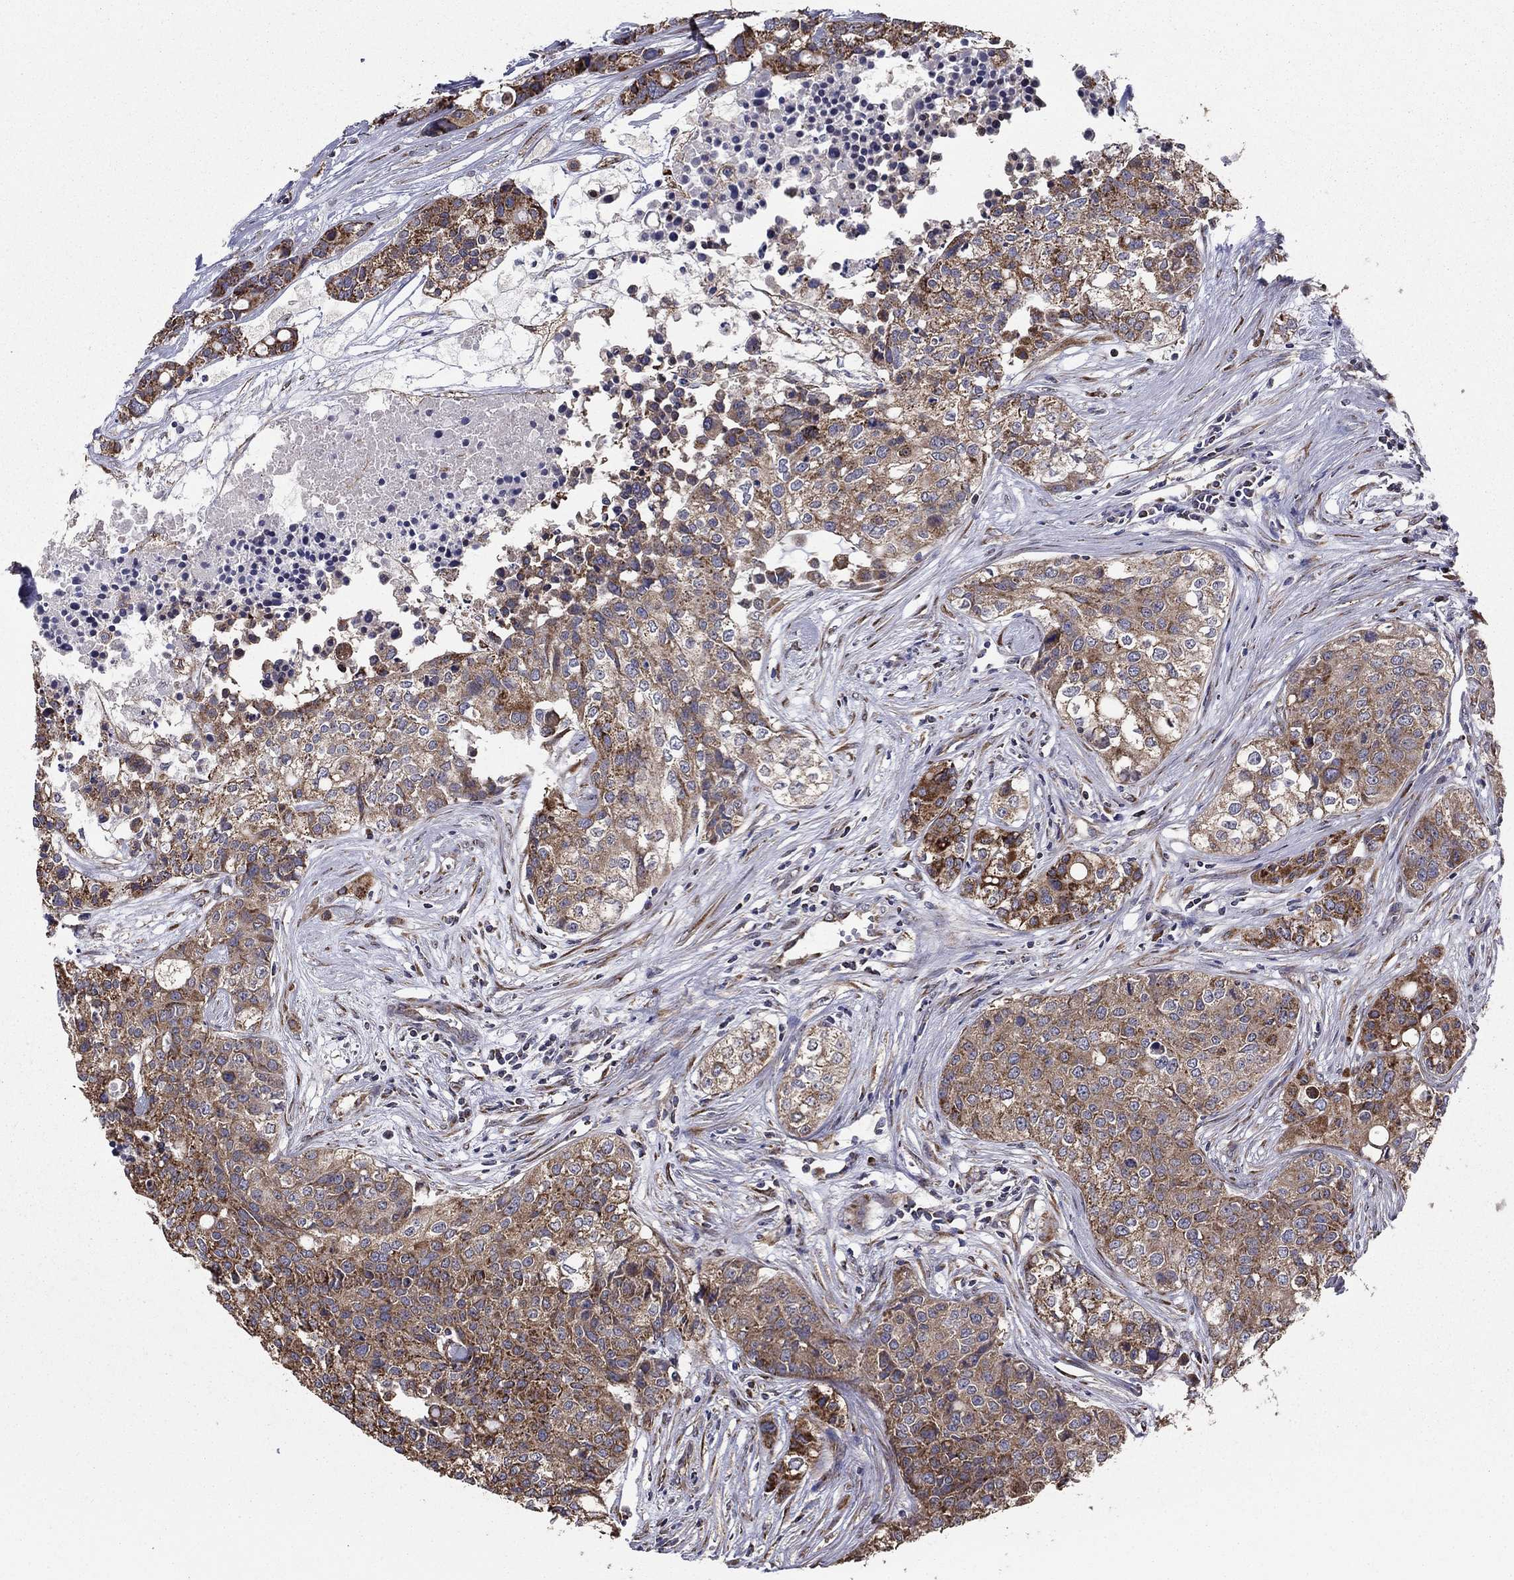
{"staining": {"intensity": "moderate", "quantity": ">75%", "location": "cytoplasmic/membranous"}, "tissue": "carcinoid", "cell_type": "Tumor cells", "image_type": "cancer", "snomed": [{"axis": "morphology", "description": "Carcinoid, malignant, NOS"}, {"axis": "topography", "description": "Colon"}], "caption": "Moderate cytoplasmic/membranous staining for a protein is appreciated in about >75% of tumor cells of carcinoid using immunohistochemistry (IHC).", "gene": "NKIRAS1", "patient": {"sex": "male", "age": 81}}